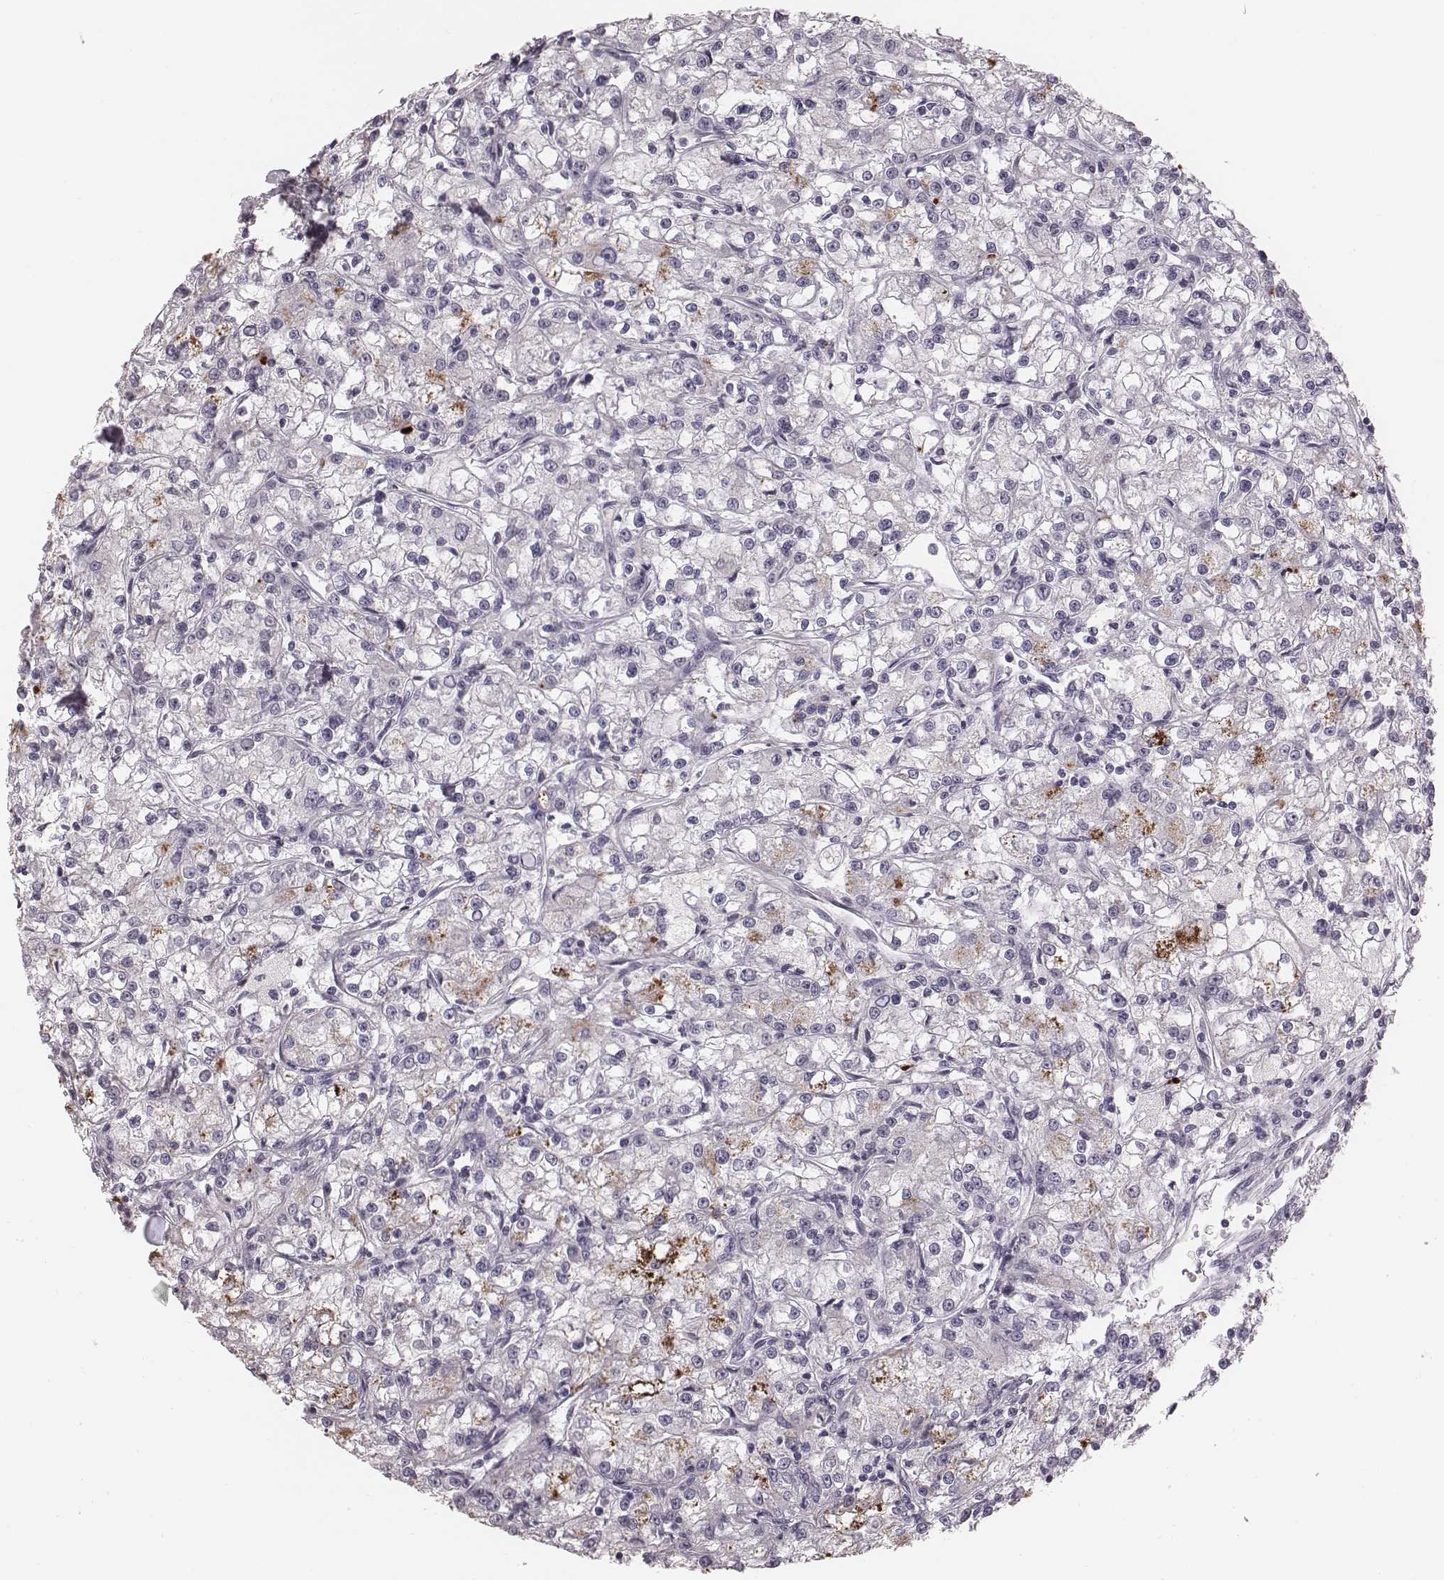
{"staining": {"intensity": "negative", "quantity": "none", "location": "none"}, "tissue": "renal cancer", "cell_type": "Tumor cells", "image_type": "cancer", "snomed": [{"axis": "morphology", "description": "Adenocarcinoma, NOS"}, {"axis": "topography", "description": "Kidney"}], "caption": "A micrograph of renal cancer (adenocarcinoma) stained for a protein exhibits no brown staining in tumor cells.", "gene": "CFTR", "patient": {"sex": "female", "age": 59}}